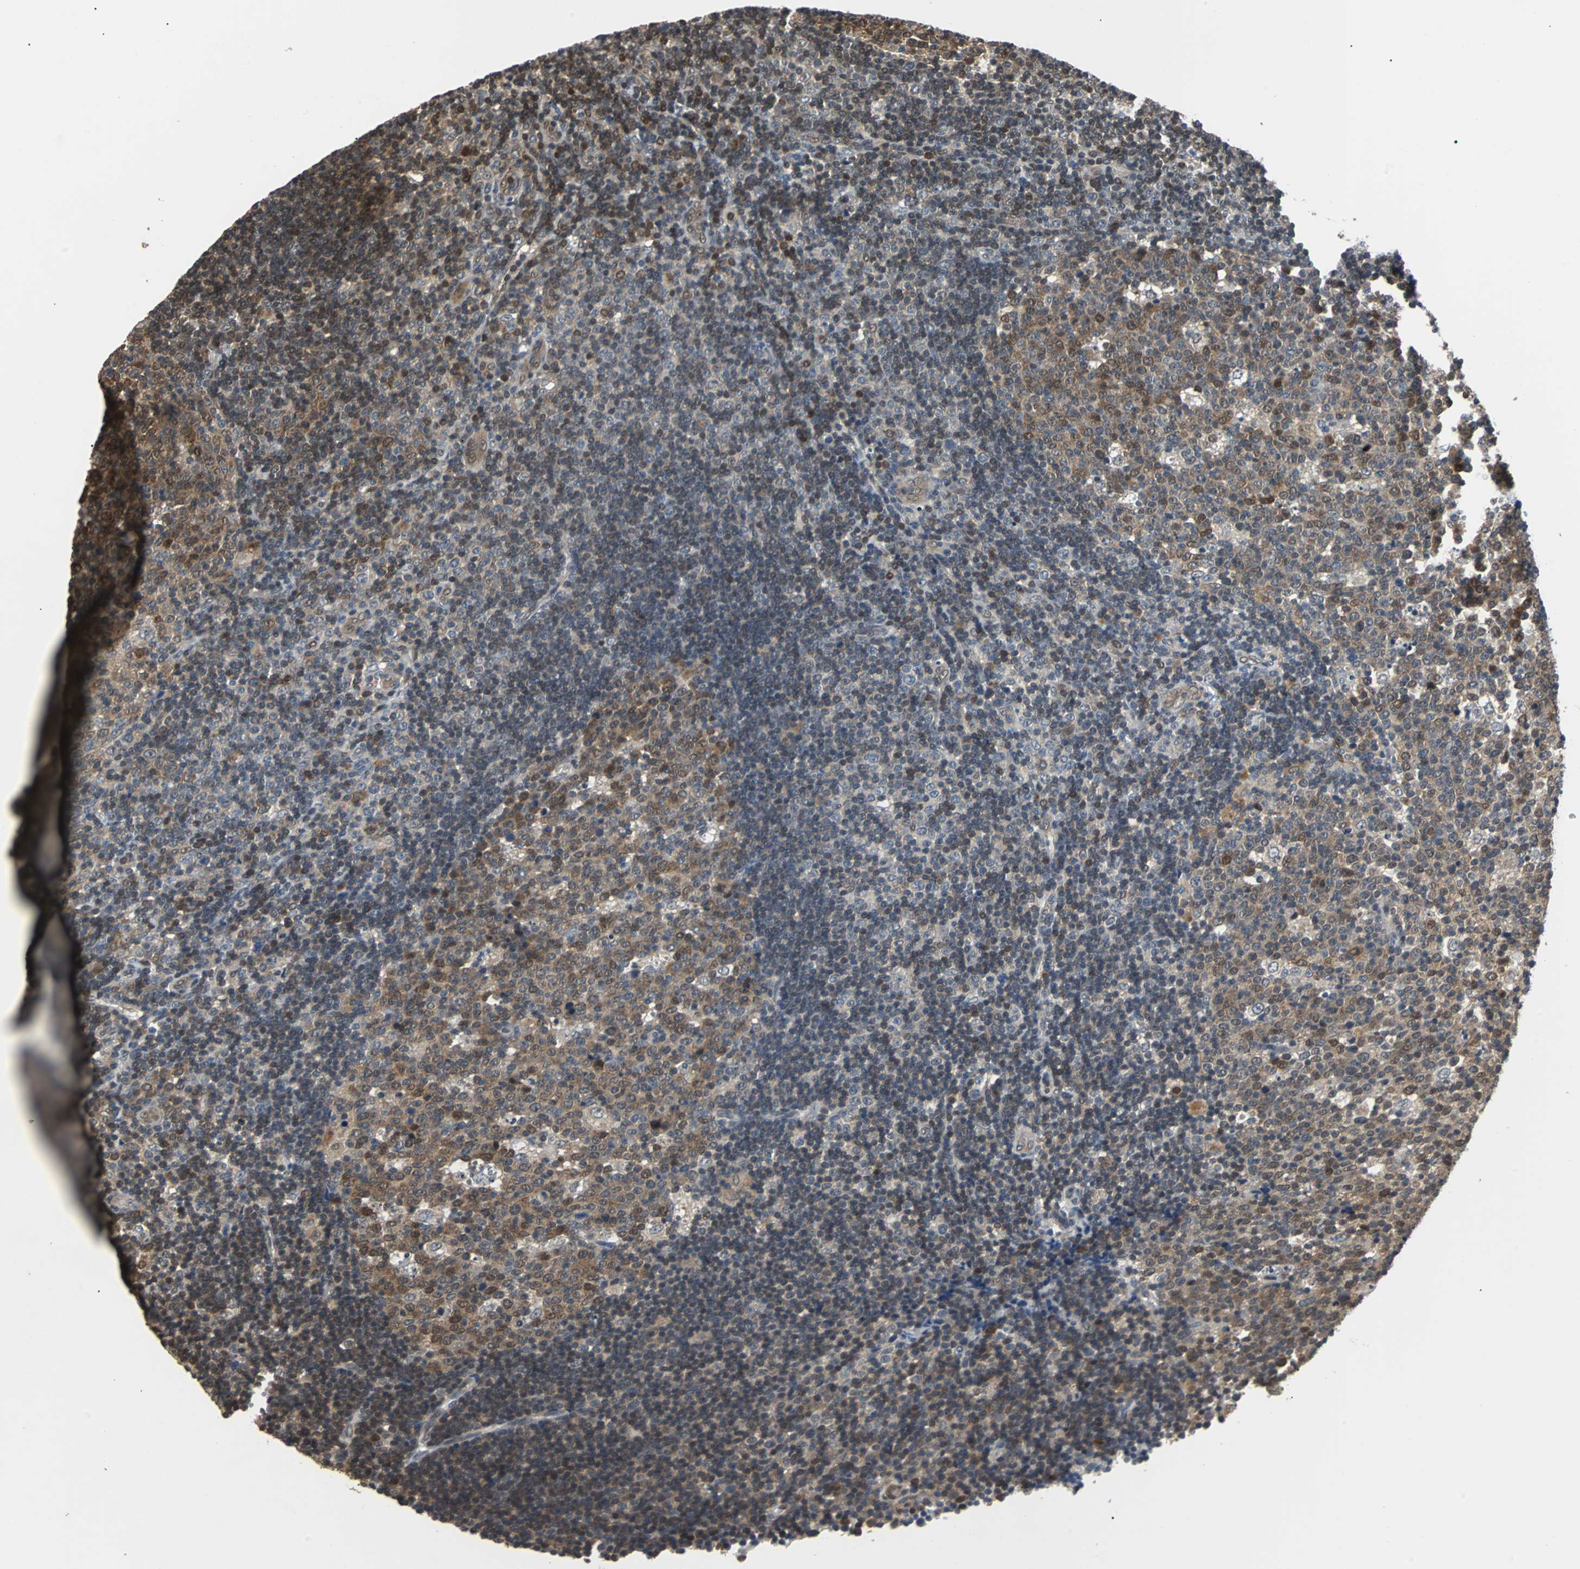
{"staining": {"intensity": "moderate", "quantity": ">75%", "location": "cytoplasmic/membranous,nuclear"}, "tissue": "lymph node", "cell_type": "Germinal center cells", "image_type": "normal", "snomed": [{"axis": "morphology", "description": "Normal tissue, NOS"}, {"axis": "topography", "description": "Lymph node"}, {"axis": "topography", "description": "Salivary gland"}], "caption": "Immunohistochemistry of normal human lymph node demonstrates medium levels of moderate cytoplasmic/membranous,nuclear expression in about >75% of germinal center cells.", "gene": "PRDX6", "patient": {"sex": "male", "age": 8}}